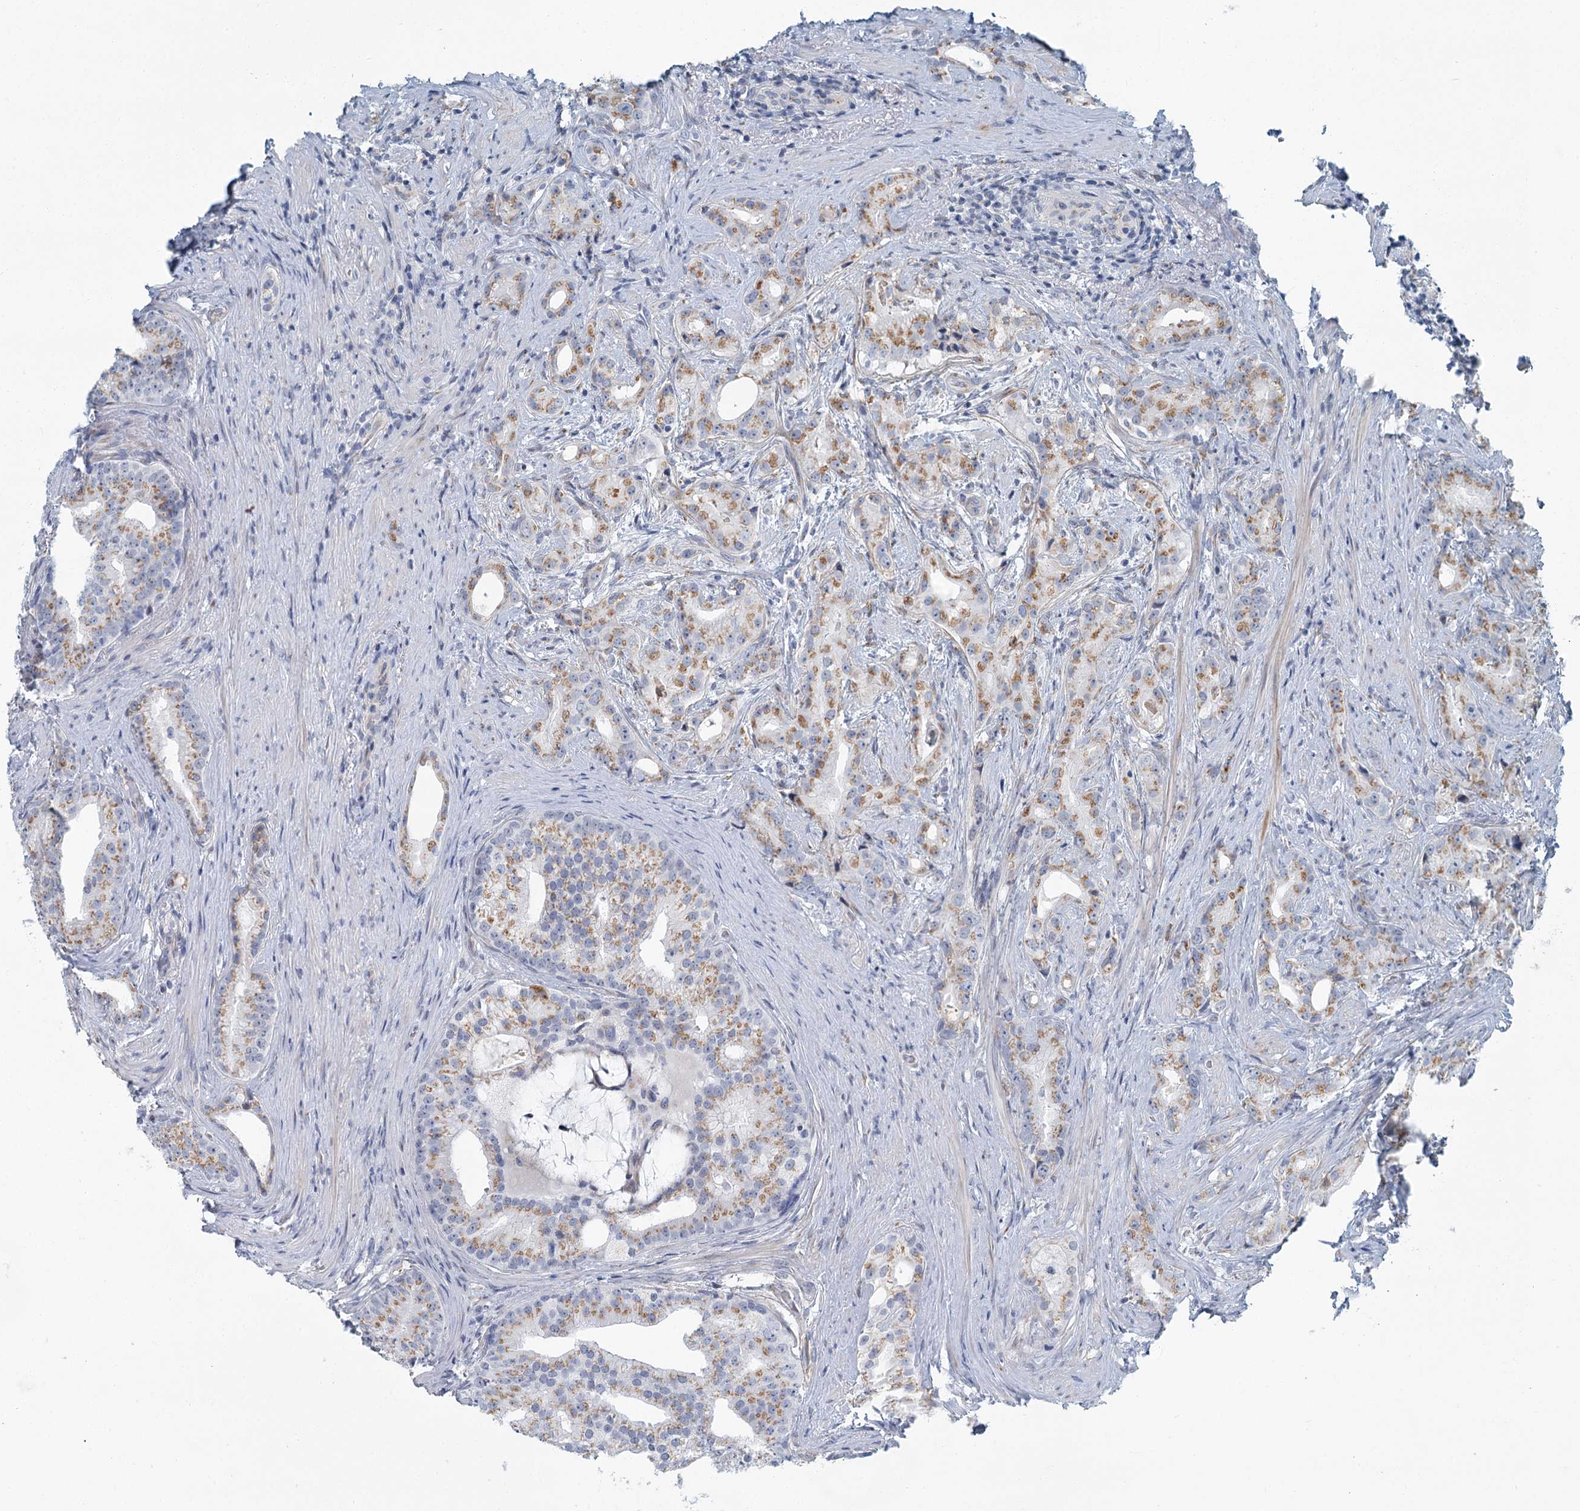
{"staining": {"intensity": "moderate", "quantity": ">75%", "location": "cytoplasmic/membranous"}, "tissue": "prostate cancer", "cell_type": "Tumor cells", "image_type": "cancer", "snomed": [{"axis": "morphology", "description": "Adenocarcinoma, Low grade"}, {"axis": "topography", "description": "Prostate"}], "caption": "Human adenocarcinoma (low-grade) (prostate) stained with a brown dye displays moderate cytoplasmic/membranous positive expression in about >75% of tumor cells.", "gene": "ZNF527", "patient": {"sex": "male", "age": 71}}